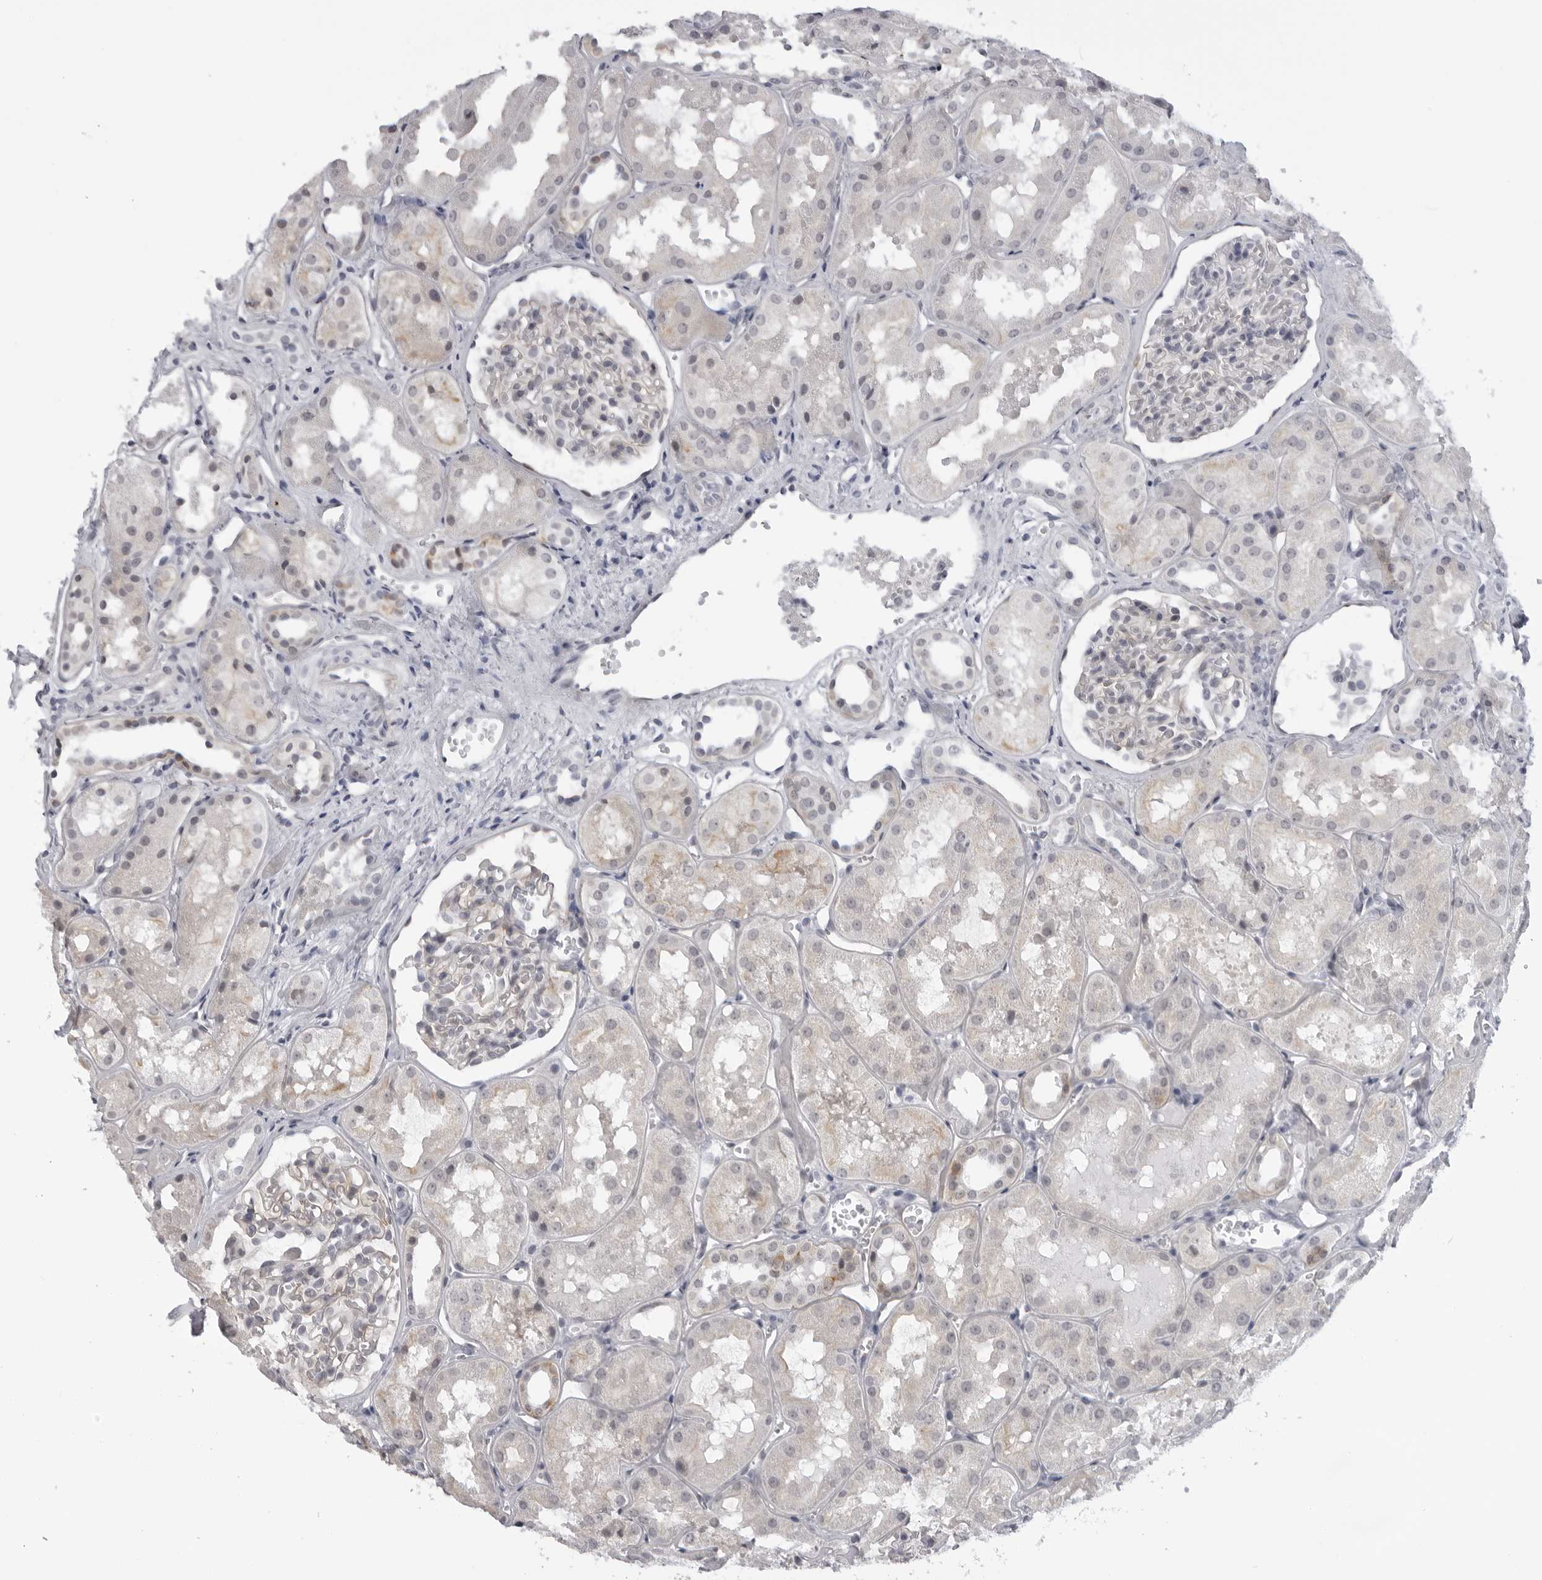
{"staining": {"intensity": "negative", "quantity": "none", "location": "none"}, "tissue": "kidney", "cell_type": "Cells in glomeruli", "image_type": "normal", "snomed": [{"axis": "morphology", "description": "Normal tissue, NOS"}, {"axis": "topography", "description": "Kidney"}], "caption": "This photomicrograph is of benign kidney stained with IHC to label a protein in brown with the nuclei are counter-stained blue. There is no staining in cells in glomeruli. Brightfield microscopy of immunohistochemistry stained with DAB (brown) and hematoxylin (blue), captured at high magnification.", "gene": "DNALI1", "patient": {"sex": "male", "age": 16}}